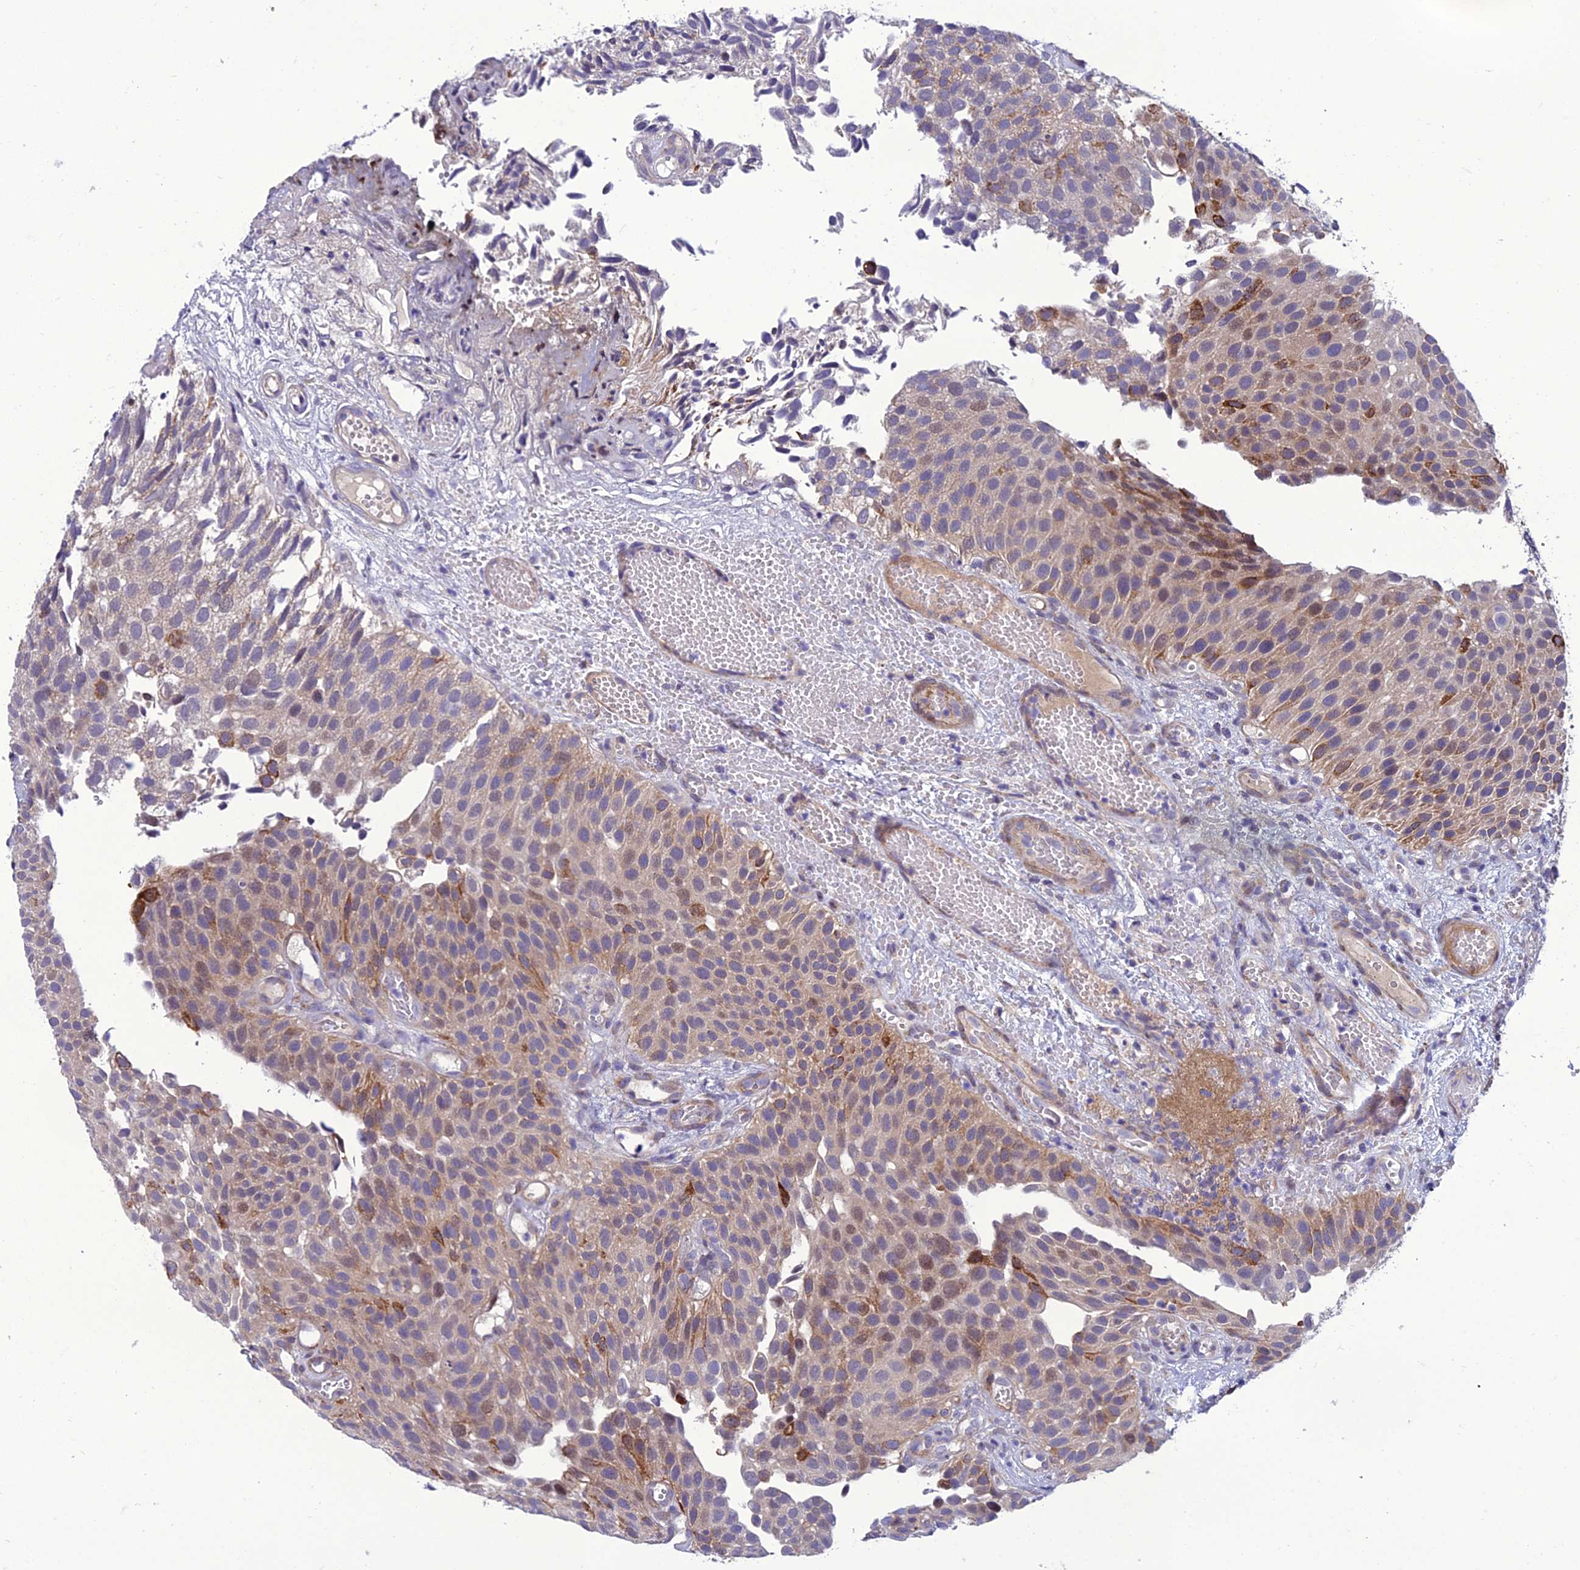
{"staining": {"intensity": "strong", "quantity": "25%-75%", "location": "cytoplasmic/membranous"}, "tissue": "urothelial cancer", "cell_type": "Tumor cells", "image_type": "cancer", "snomed": [{"axis": "morphology", "description": "Urothelial carcinoma, Low grade"}, {"axis": "topography", "description": "Urinary bladder"}], "caption": "Urothelial cancer stained for a protein (brown) demonstrates strong cytoplasmic/membranous positive expression in approximately 25%-75% of tumor cells.", "gene": "GAB4", "patient": {"sex": "male", "age": 89}}